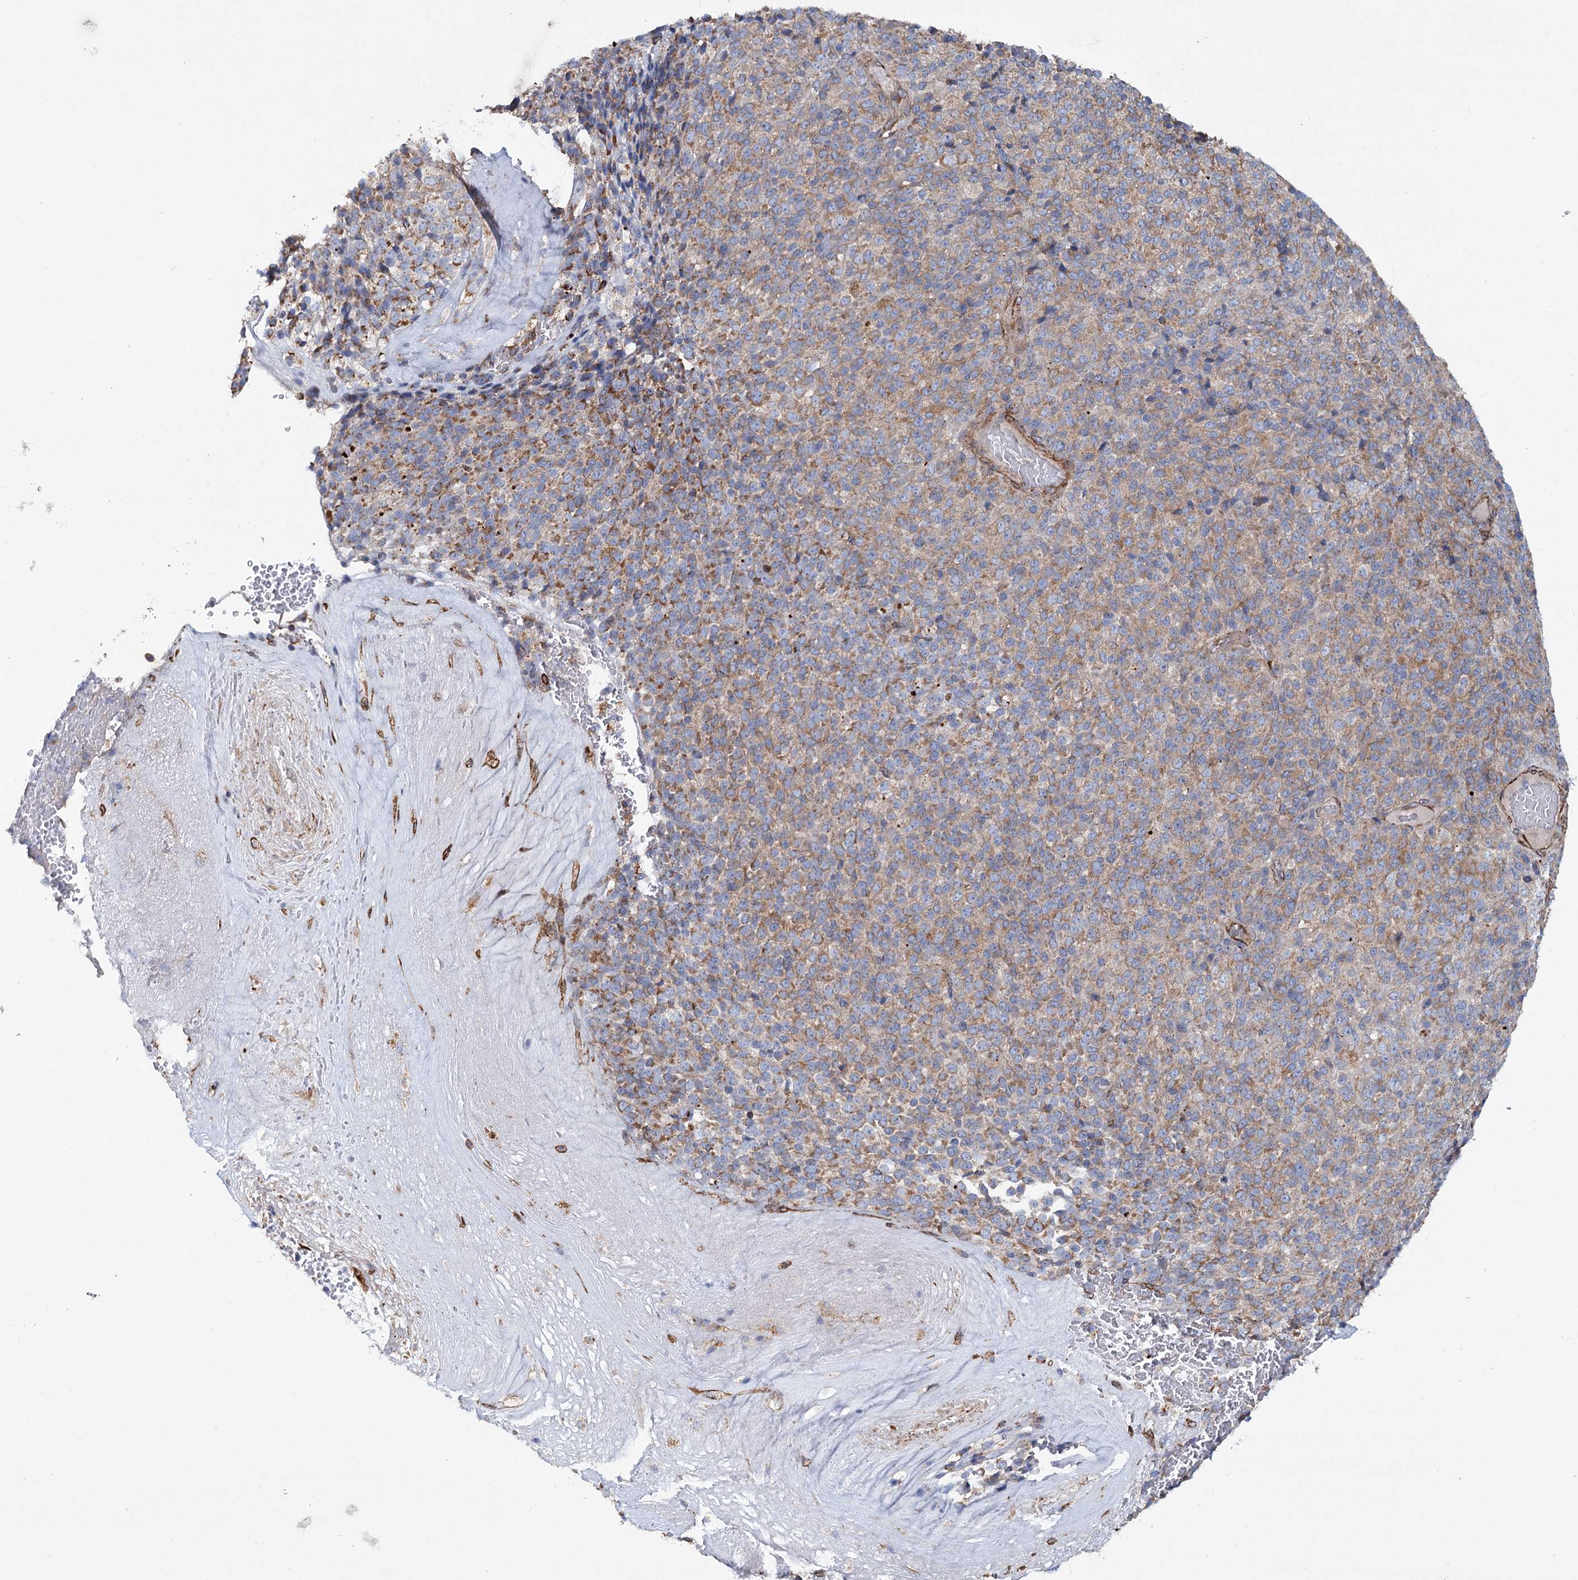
{"staining": {"intensity": "moderate", "quantity": ">75%", "location": "cytoplasmic/membranous"}, "tissue": "melanoma", "cell_type": "Tumor cells", "image_type": "cancer", "snomed": [{"axis": "morphology", "description": "Malignant melanoma, Metastatic site"}, {"axis": "topography", "description": "Brain"}], "caption": "Melanoma stained with immunohistochemistry exhibits moderate cytoplasmic/membranous positivity in about >75% of tumor cells.", "gene": "TMEM164", "patient": {"sex": "female", "age": 56}}